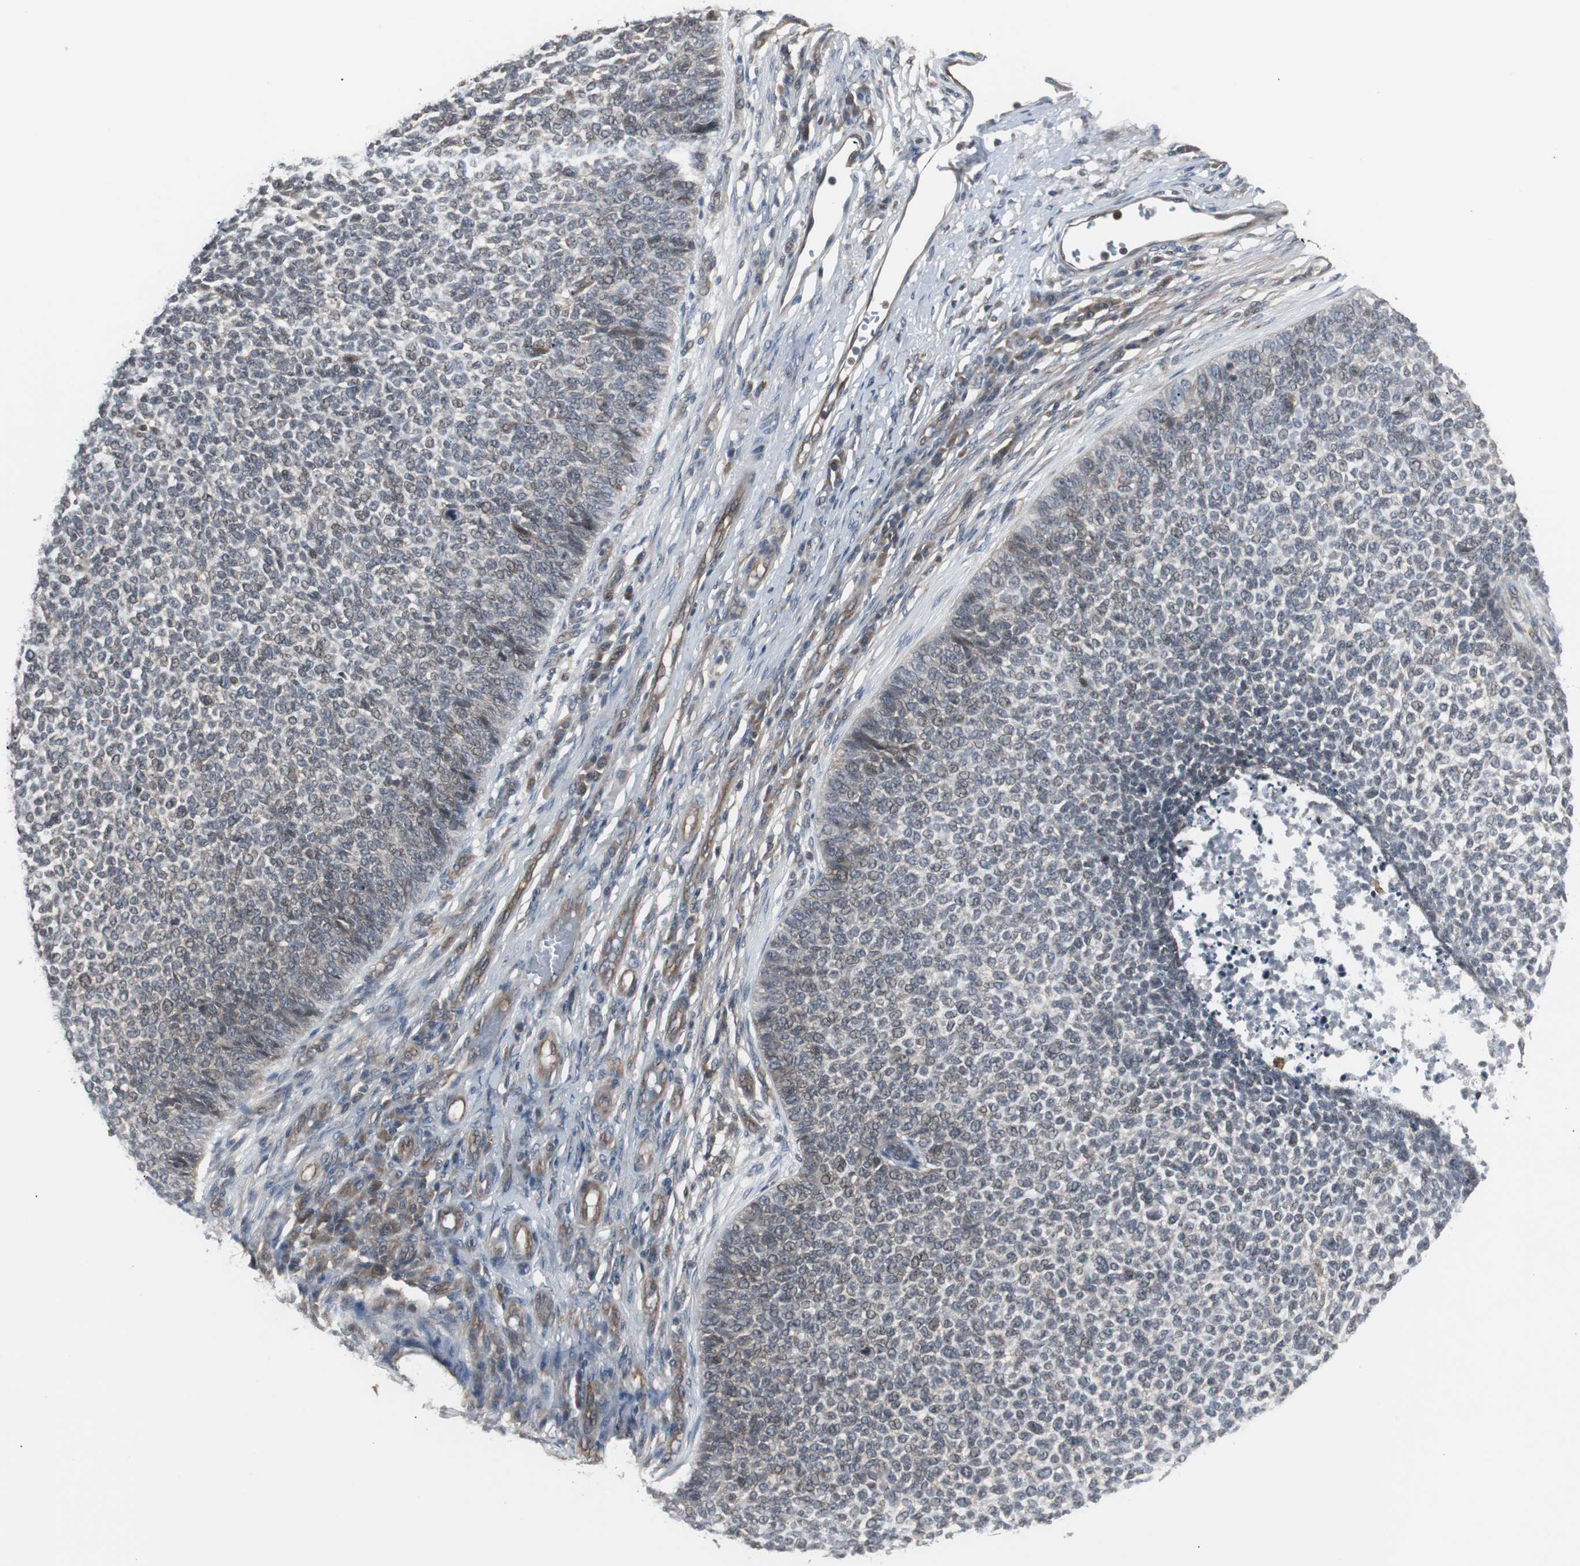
{"staining": {"intensity": "weak", "quantity": ">75%", "location": "cytoplasmic/membranous"}, "tissue": "skin cancer", "cell_type": "Tumor cells", "image_type": "cancer", "snomed": [{"axis": "morphology", "description": "Basal cell carcinoma"}, {"axis": "topography", "description": "Skin"}], "caption": "Skin basal cell carcinoma stained with a brown dye exhibits weak cytoplasmic/membranous positive positivity in about >75% of tumor cells.", "gene": "ATP2B2", "patient": {"sex": "female", "age": 84}}